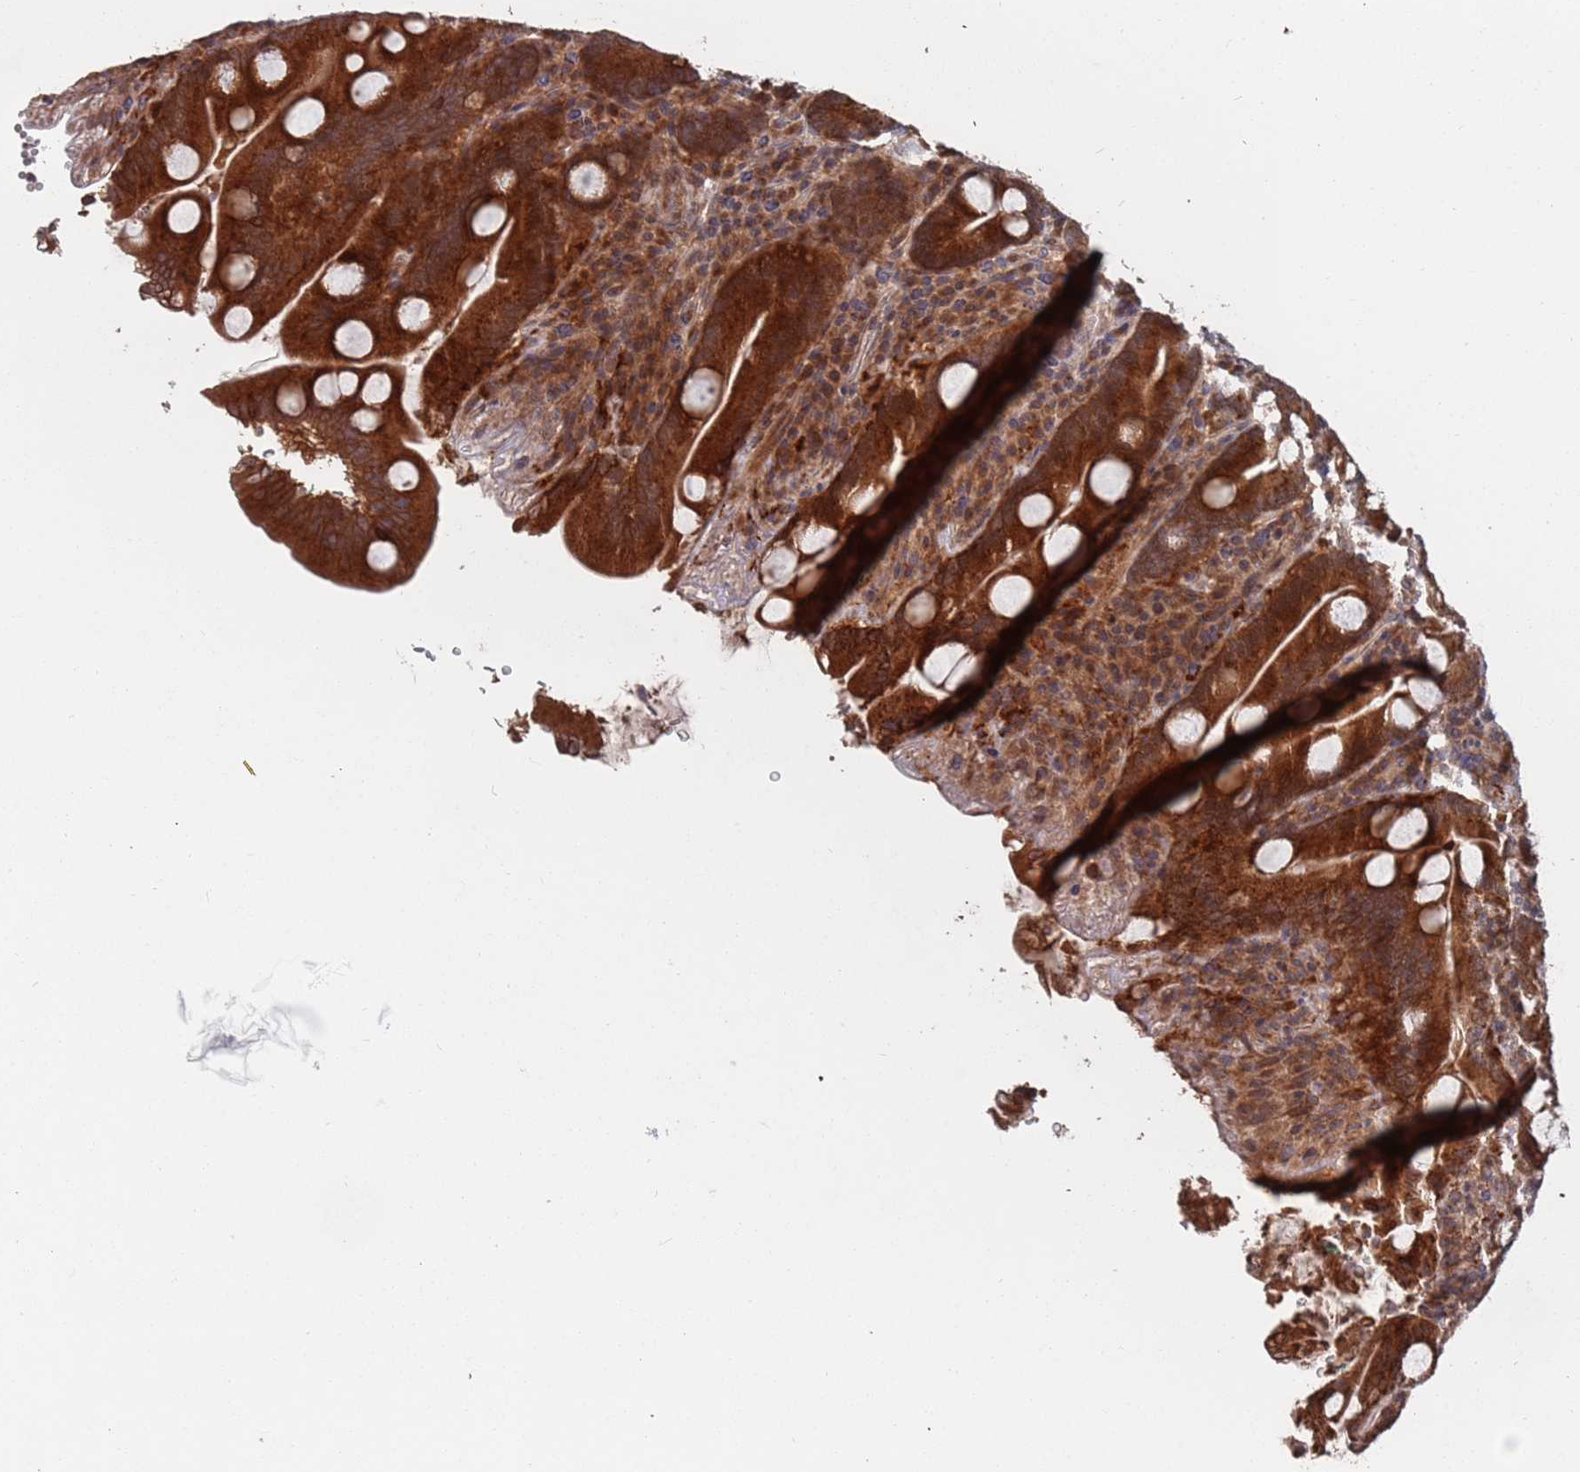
{"staining": {"intensity": "strong", "quantity": ">75%", "location": "cytoplasmic/membranous"}, "tissue": "duodenum", "cell_type": "Glandular cells", "image_type": "normal", "snomed": [{"axis": "morphology", "description": "Normal tissue, NOS"}, {"axis": "topography", "description": "Duodenum"}], "caption": "Unremarkable duodenum demonstrates strong cytoplasmic/membranous staining in about >75% of glandular cells (DAB (3,3'-diaminobenzidine) IHC with brightfield microscopy, high magnification)..", "gene": "UNC45A", "patient": {"sex": "male", "age": 35}}